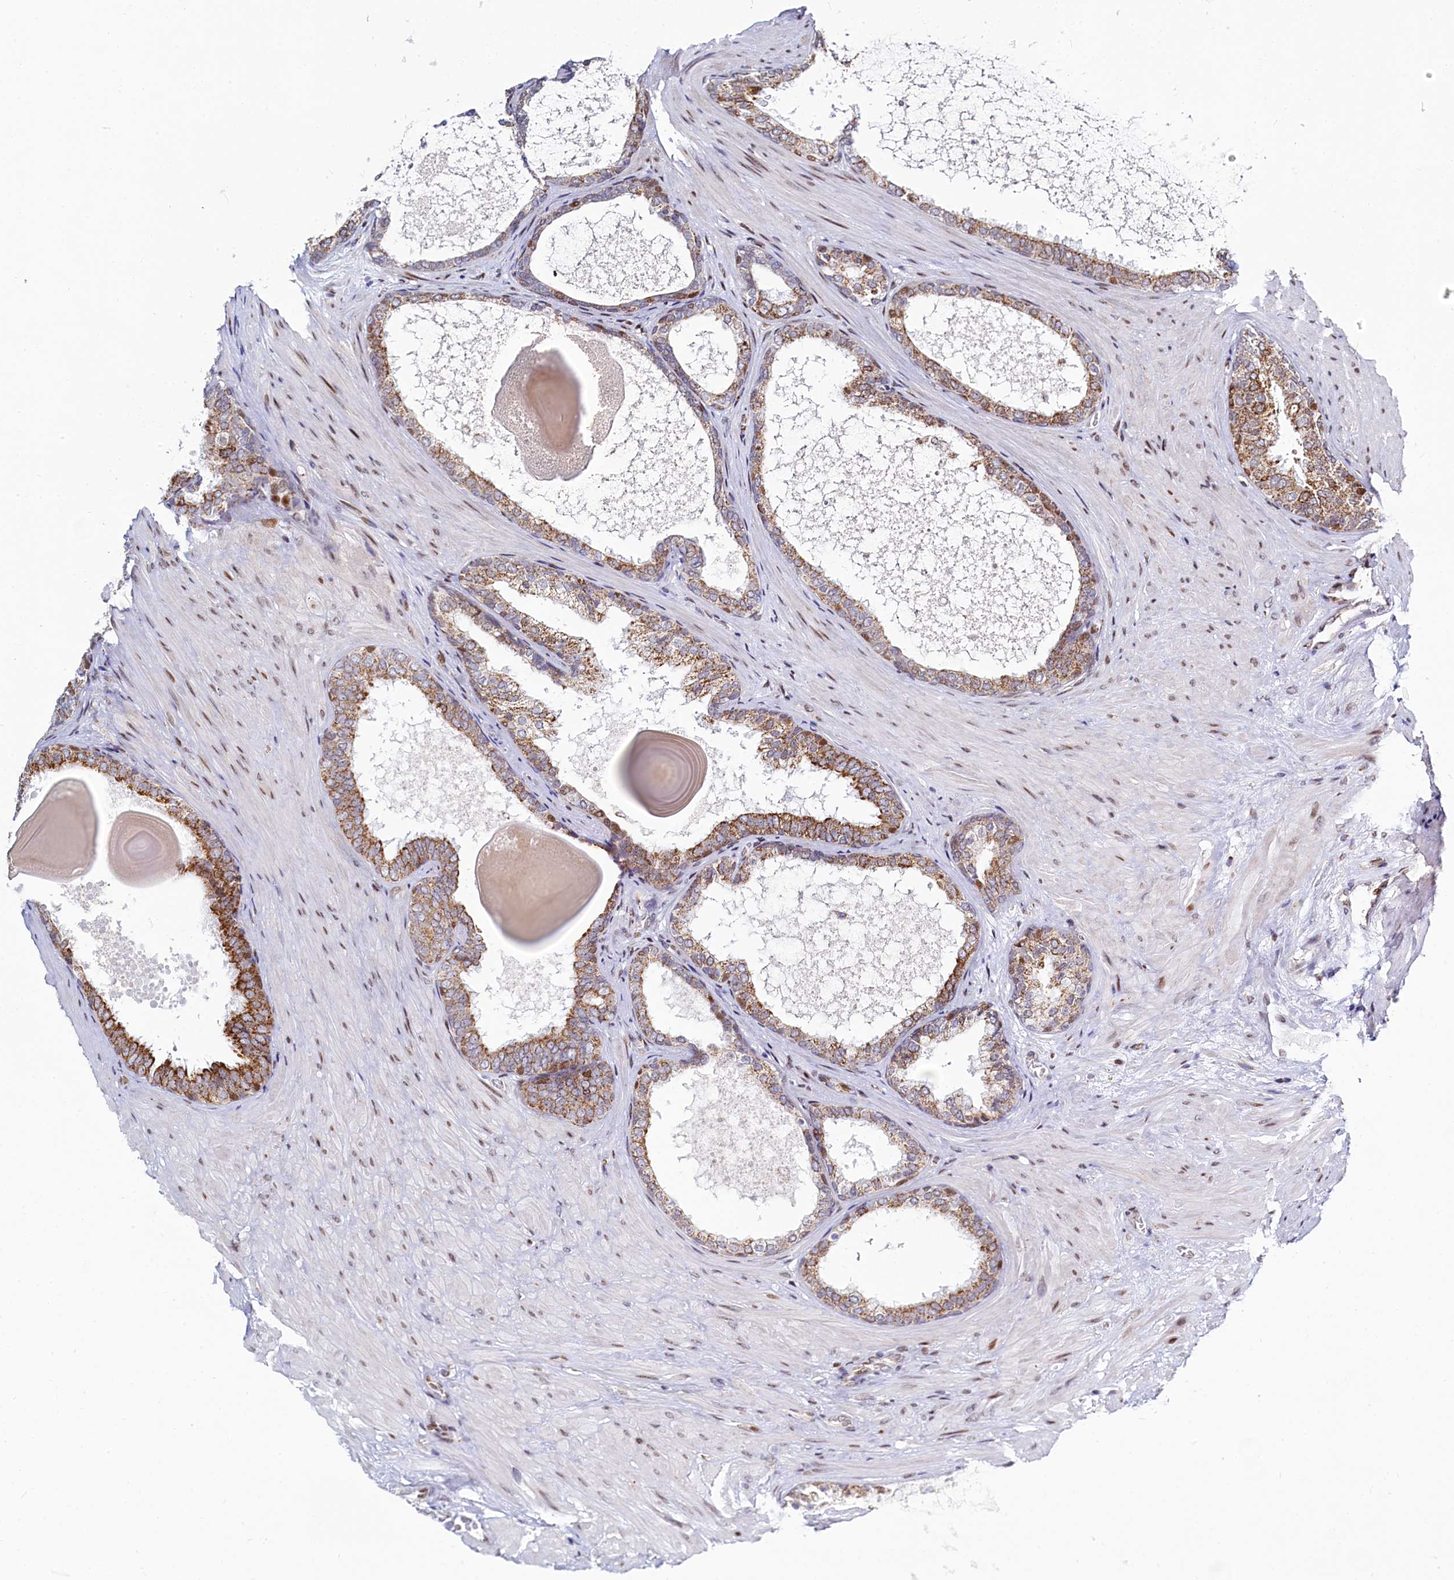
{"staining": {"intensity": "moderate", "quantity": ">75%", "location": "cytoplasmic/membranous"}, "tissue": "prostate cancer", "cell_type": "Tumor cells", "image_type": "cancer", "snomed": [{"axis": "morphology", "description": "Adenocarcinoma, High grade"}, {"axis": "topography", "description": "Prostate"}], "caption": "A micrograph showing moderate cytoplasmic/membranous expression in approximately >75% of tumor cells in adenocarcinoma (high-grade) (prostate), as visualized by brown immunohistochemical staining.", "gene": "HDGFL3", "patient": {"sex": "male", "age": 65}}